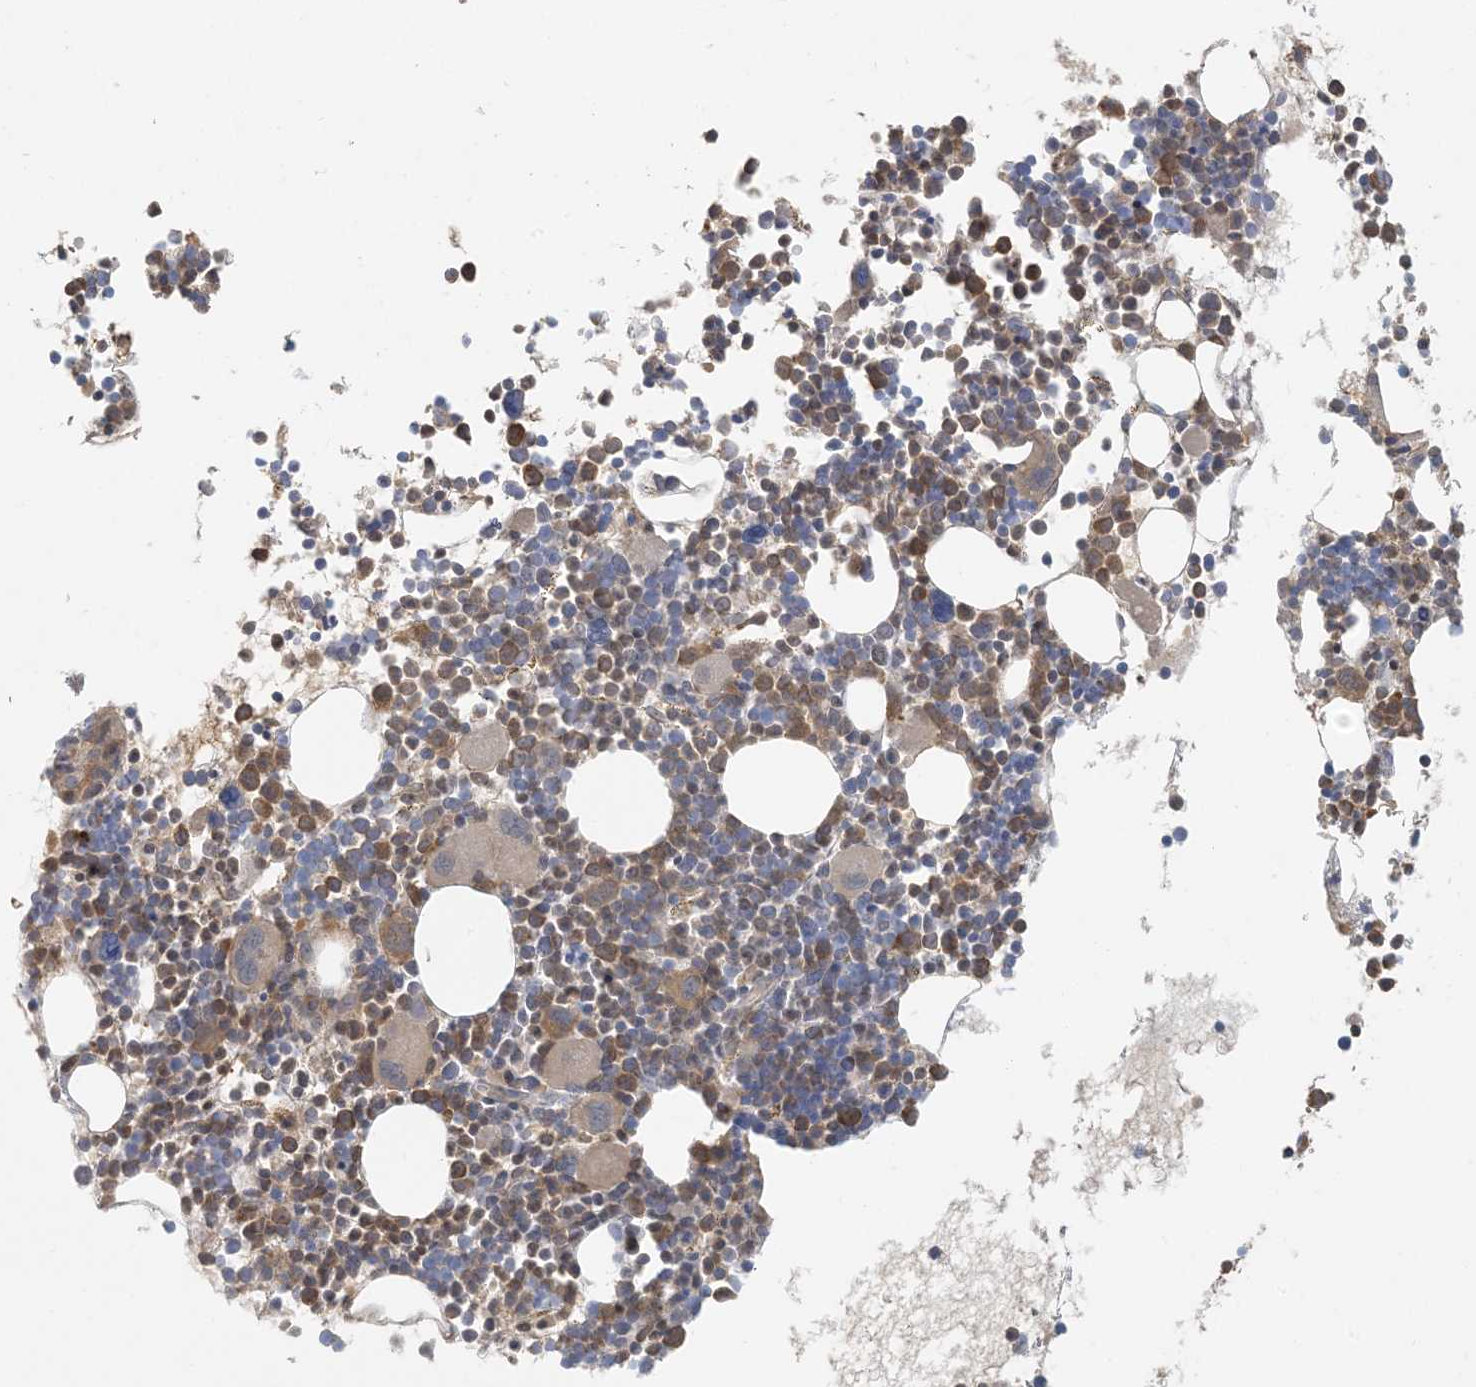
{"staining": {"intensity": "moderate", "quantity": "25%-75%", "location": "cytoplasmic/membranous"}, "tissue": "bone marrow", "cell_type": "Hematopoietic cells", "image_type": "normal", "snomed": [{"axis": "morphology", "description": "Normal tissue, NOS"}, {"axis": "topography", "description": "Bone marrow"}], "caption": "This is a micrograph of IHC staining of normal bone marrow, which shows moderate staining in the cytoplasmic/membranous of hematopoietic cells.", "gene": "HACL1", "patient": {"sex": "female", "age": 62}}